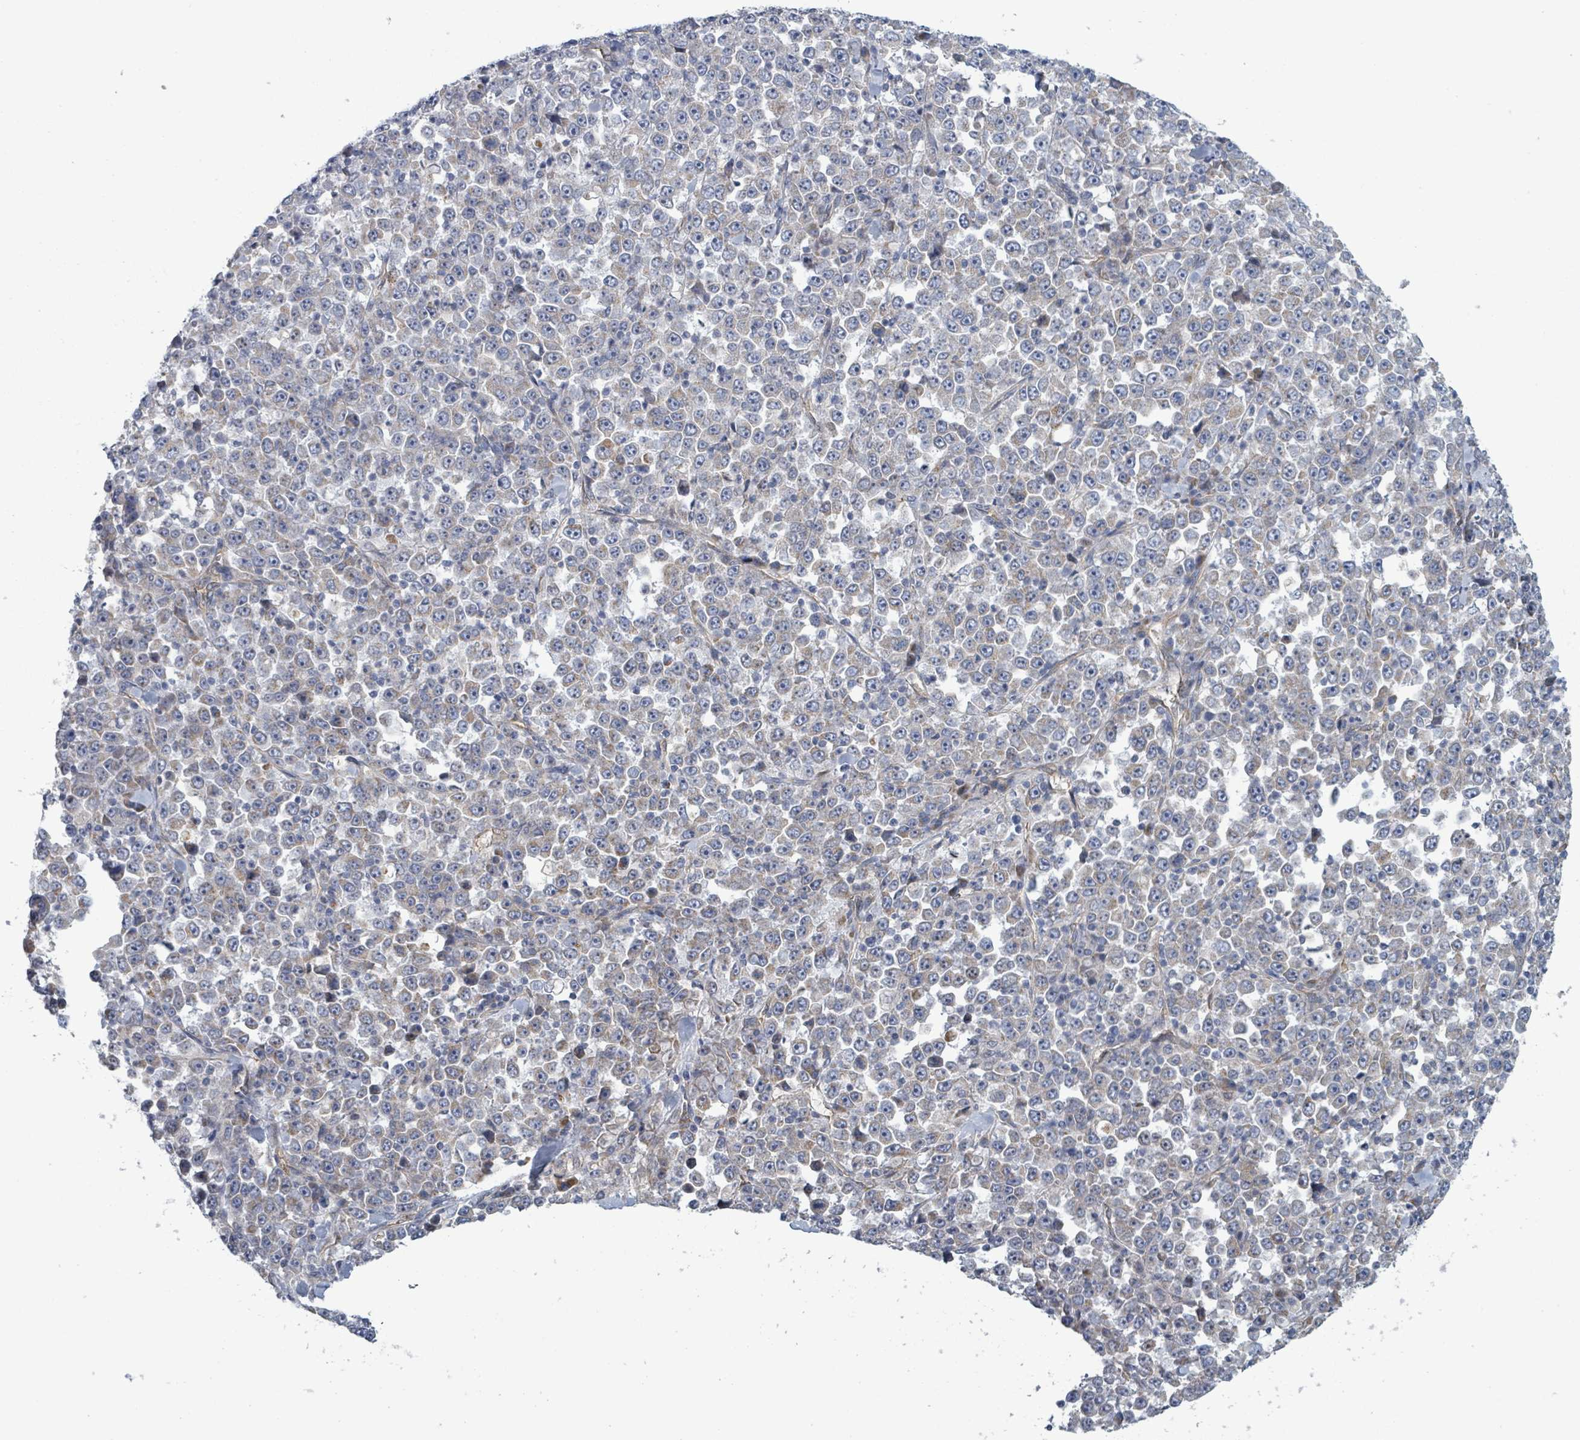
{"staining": {"intensity": "negative", "quantity": "none", "location": "none"}, "tissue": "stomach cancer", "cell_type": "Tumor cells", "image_type": "cancer", "snomed": [{"axis": "morphology", "description": "Normal tissue, NOS"}, {"axis": "morphology", "description": "Adenocarcinoma, NOS"}, {"axis": "topography", "description": "Stomach, upper"}, {"axis": "topography", "description": "Stomach"}], "caption": "Immunohistochemistry (IHC) photomicrograph of stomach adenocarcinoma stained for a protein (brown), which displays no staining in tumor cells.", "gene": "FKBP1A", "patient": {"sex": "male", "age": 59}}